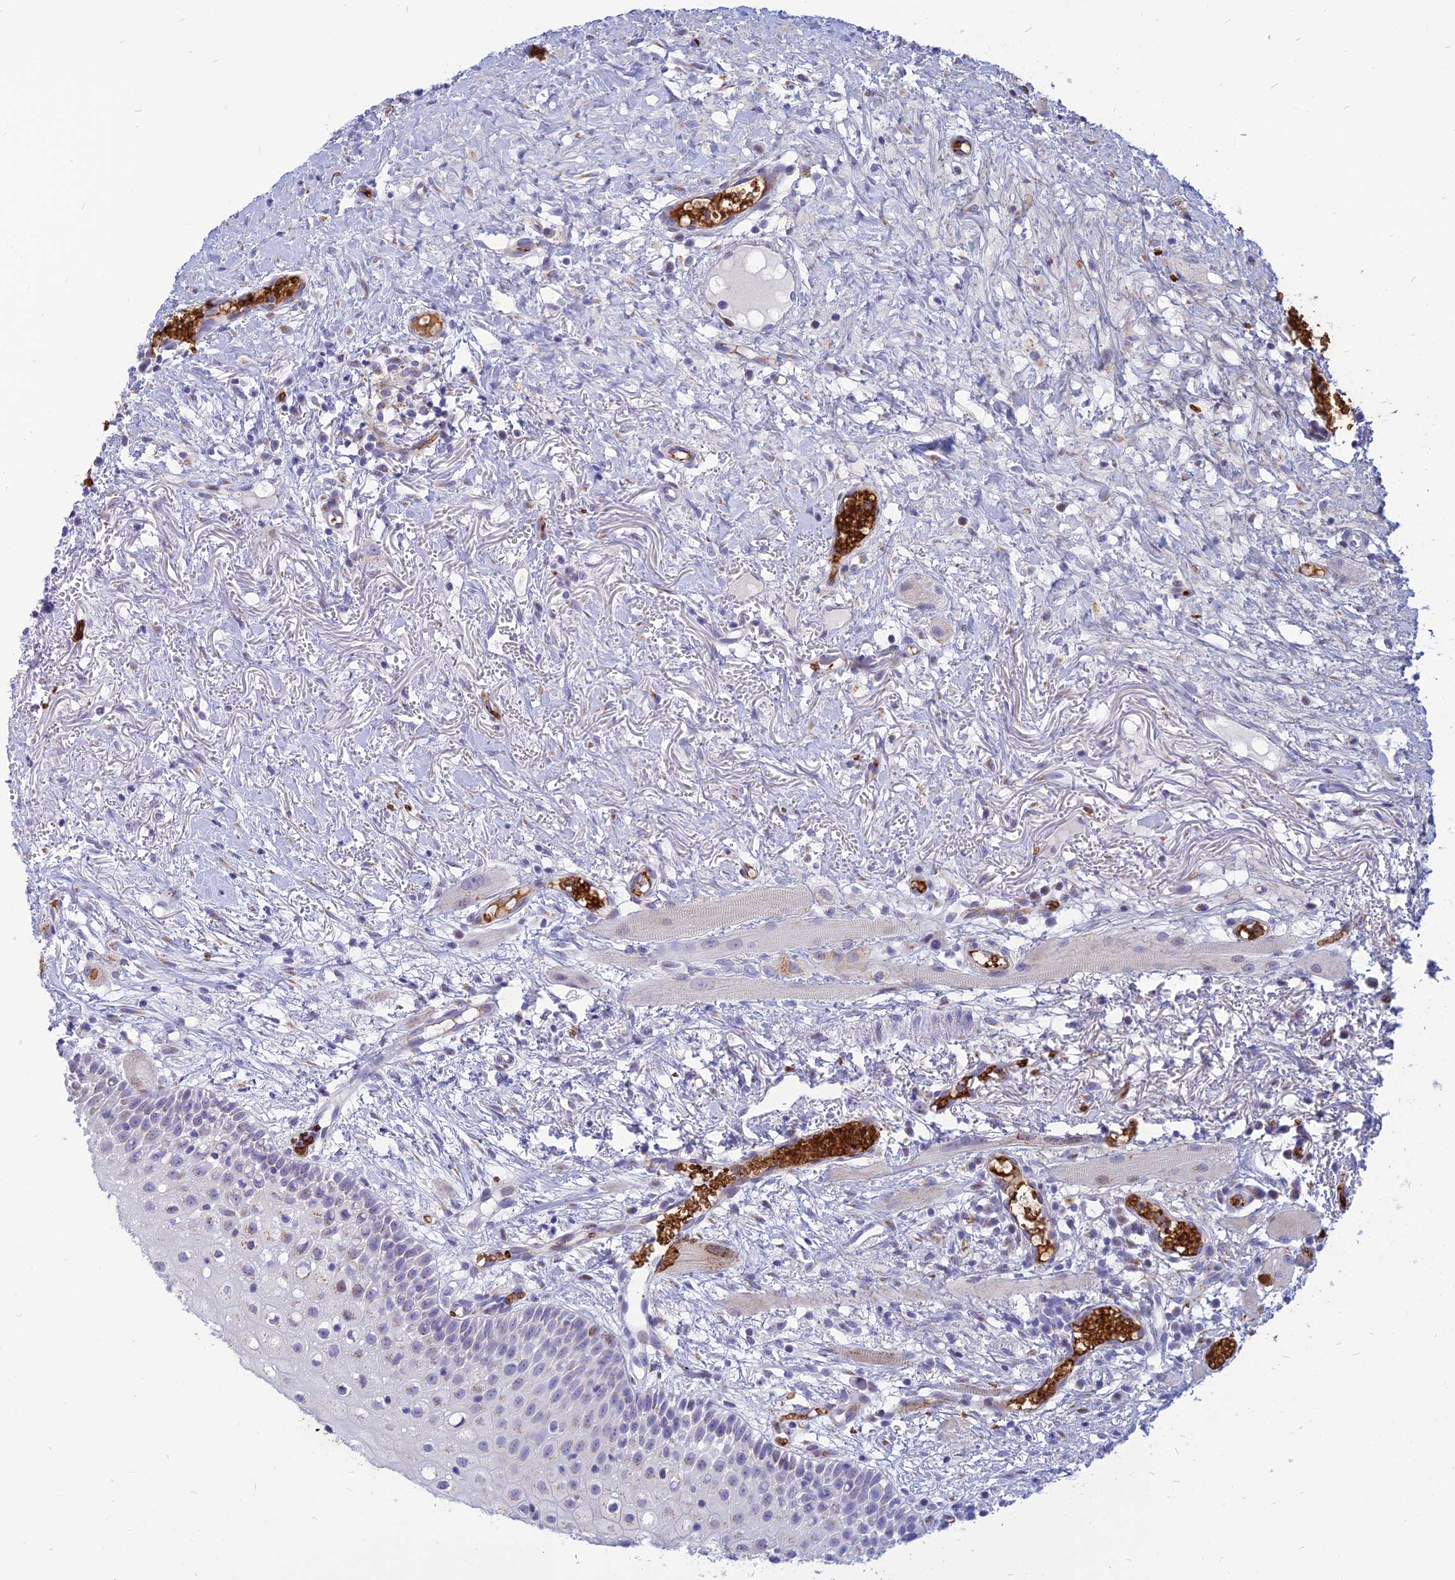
{"staining": {"intensity": "weak", "quantity": "<25%", "location": "cytoplasmic/membranous"}, "tissue": "oral mucosa", "cell_type": "Squamous epithelial cells", "image_type": "normal", "snomed": [{"axis": "morphology", "description": "Normal tissue, NOS"}, {"axis": "topography", "description": "Oral tissue"}], "caption": "The micrograph exhibits no staining of squamous epithelial cells in unremarkable oral mucosa. The staining is performed using DAB (3,3'-diaminobenzidine) brown chromogen with nuclei counter-stained in using hematoxylin.", "gene": "HHAT", "patient": {"sex": "female", "age": 69}}